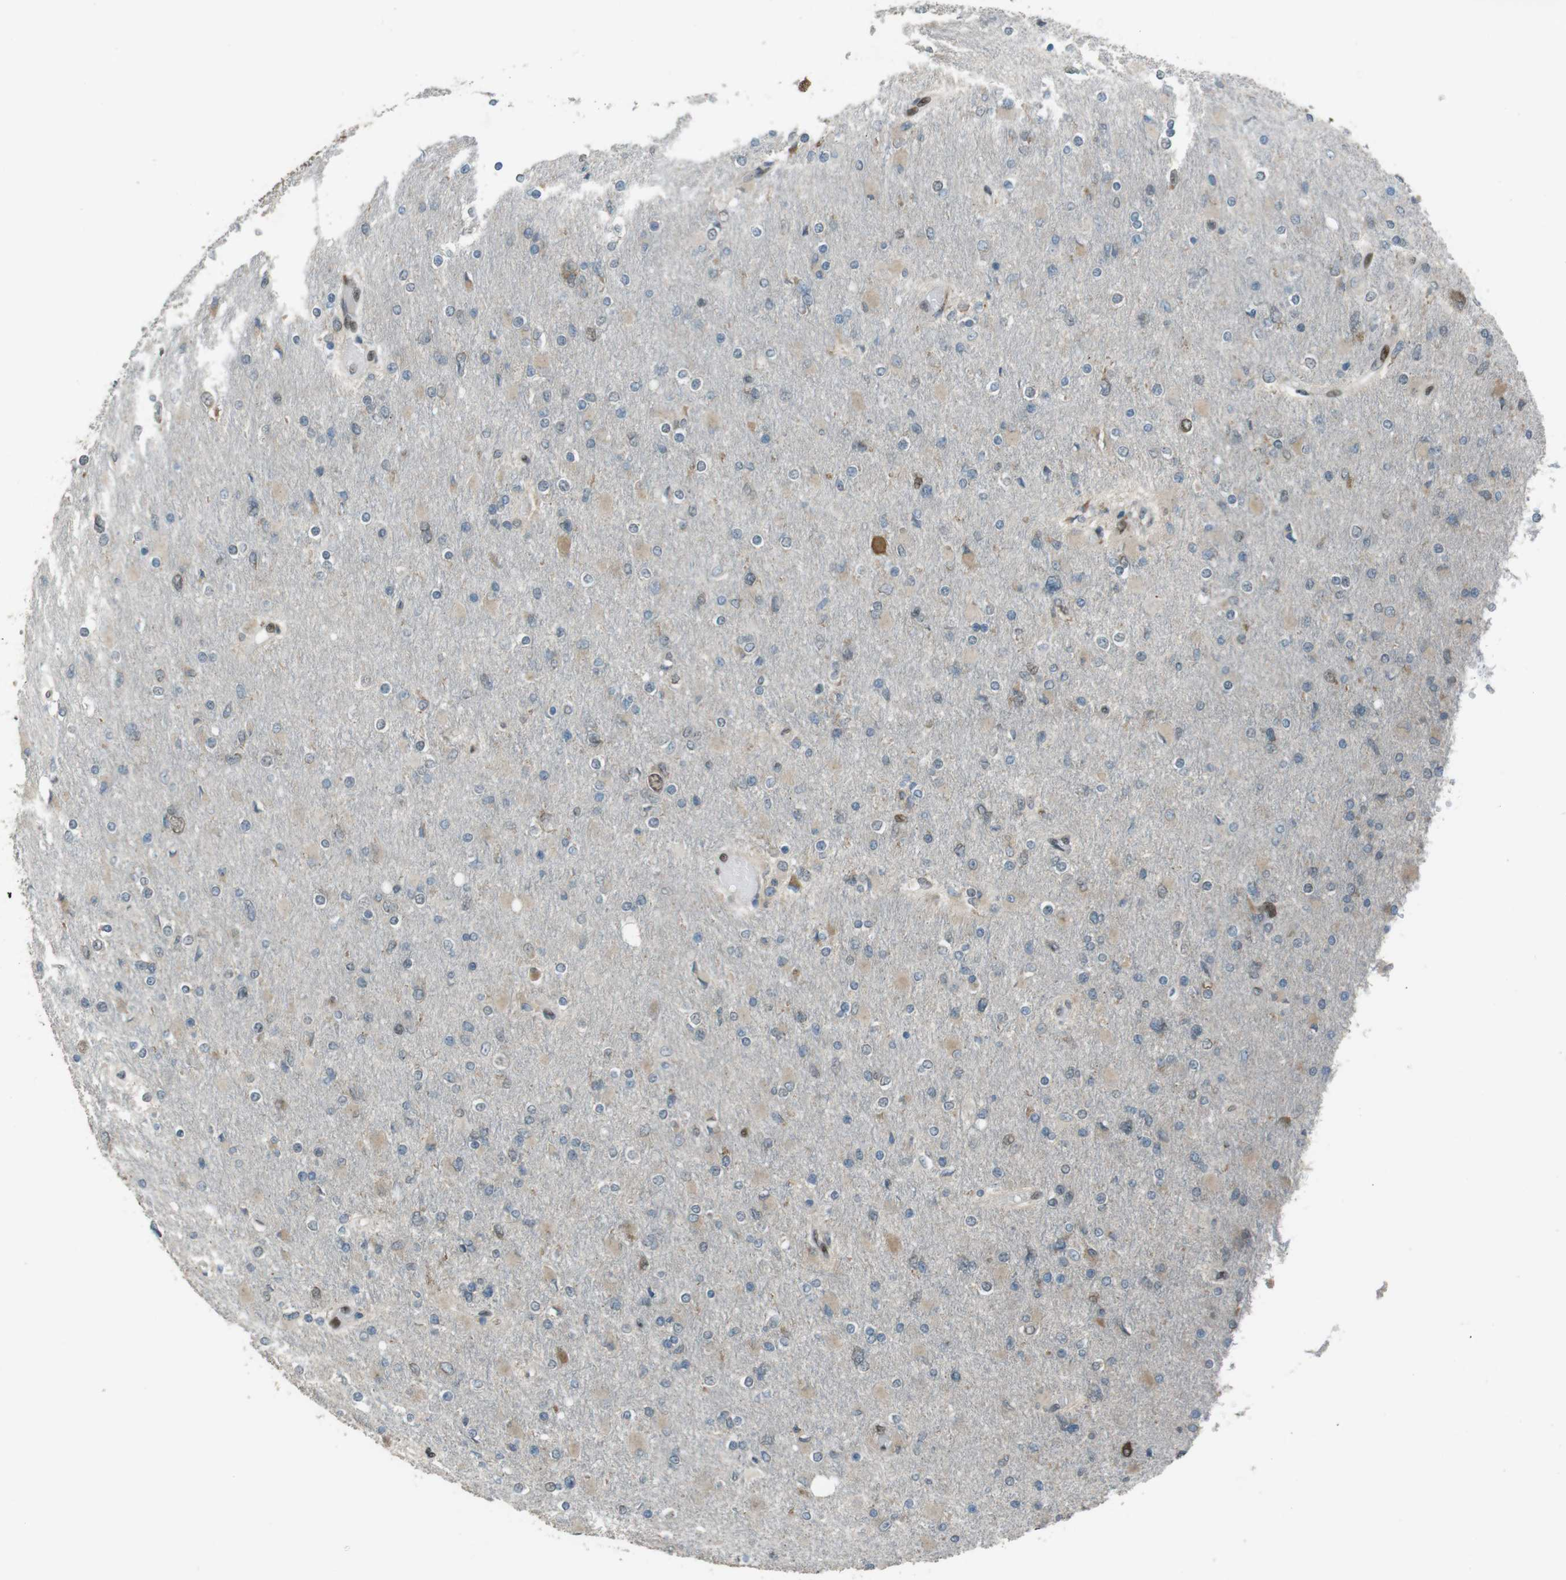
{"staining": {"intensity": "negative", "quantity": "none", "location": "none"}, "tissue": "glioma", "cell_type": "Tumor cells", "image_type": "cancer", "snomed": [{"axis": "morphology", "description": "Glioma, malignant, High grade"}, {"axis": "topography", "description": "Cerebral cortex"}], "caption": "Tumor cells are negative for brown protein staining in malignant glioma (high-grade).", "gene": "ZNF330", "patient": {"sex": "female", "age": 36}}